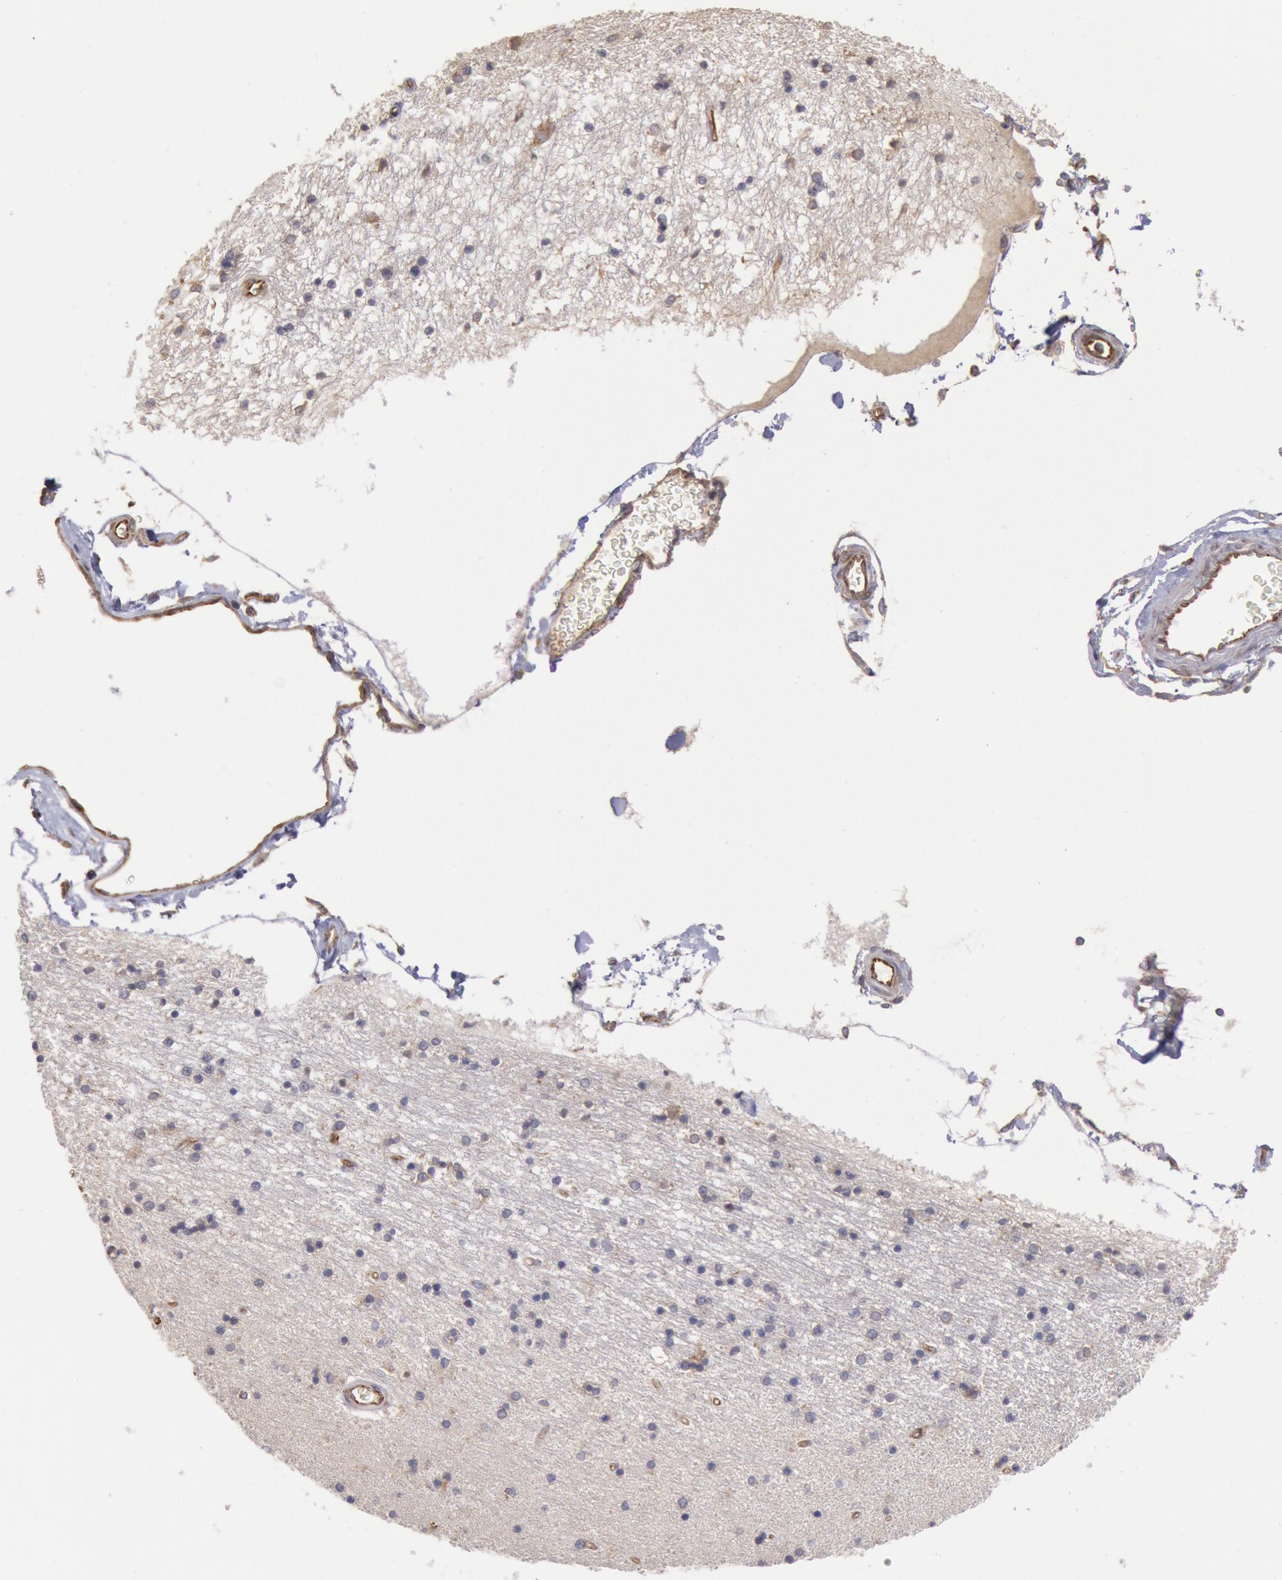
{"staining": {"intensity": "moderate", "quantity": "<25%", "location": "cytoplasmic/membranous"}, "tissue": "hippocampus", "cell_type": "Glial cells", "image_type": "normal", "snomed": [{"axis": "morphology", "description": "Normal tissue, NOS"}, {"axis": "topography", "description": "Hippocampus"}], "caption": "Glial cells show low levels of moderate cytoplasmic/membranous positivity in approximately <25% of cells in unremarkable hippocampus.", "gene": "DRG1", "patient": {"sex": "female", "age": 54}}